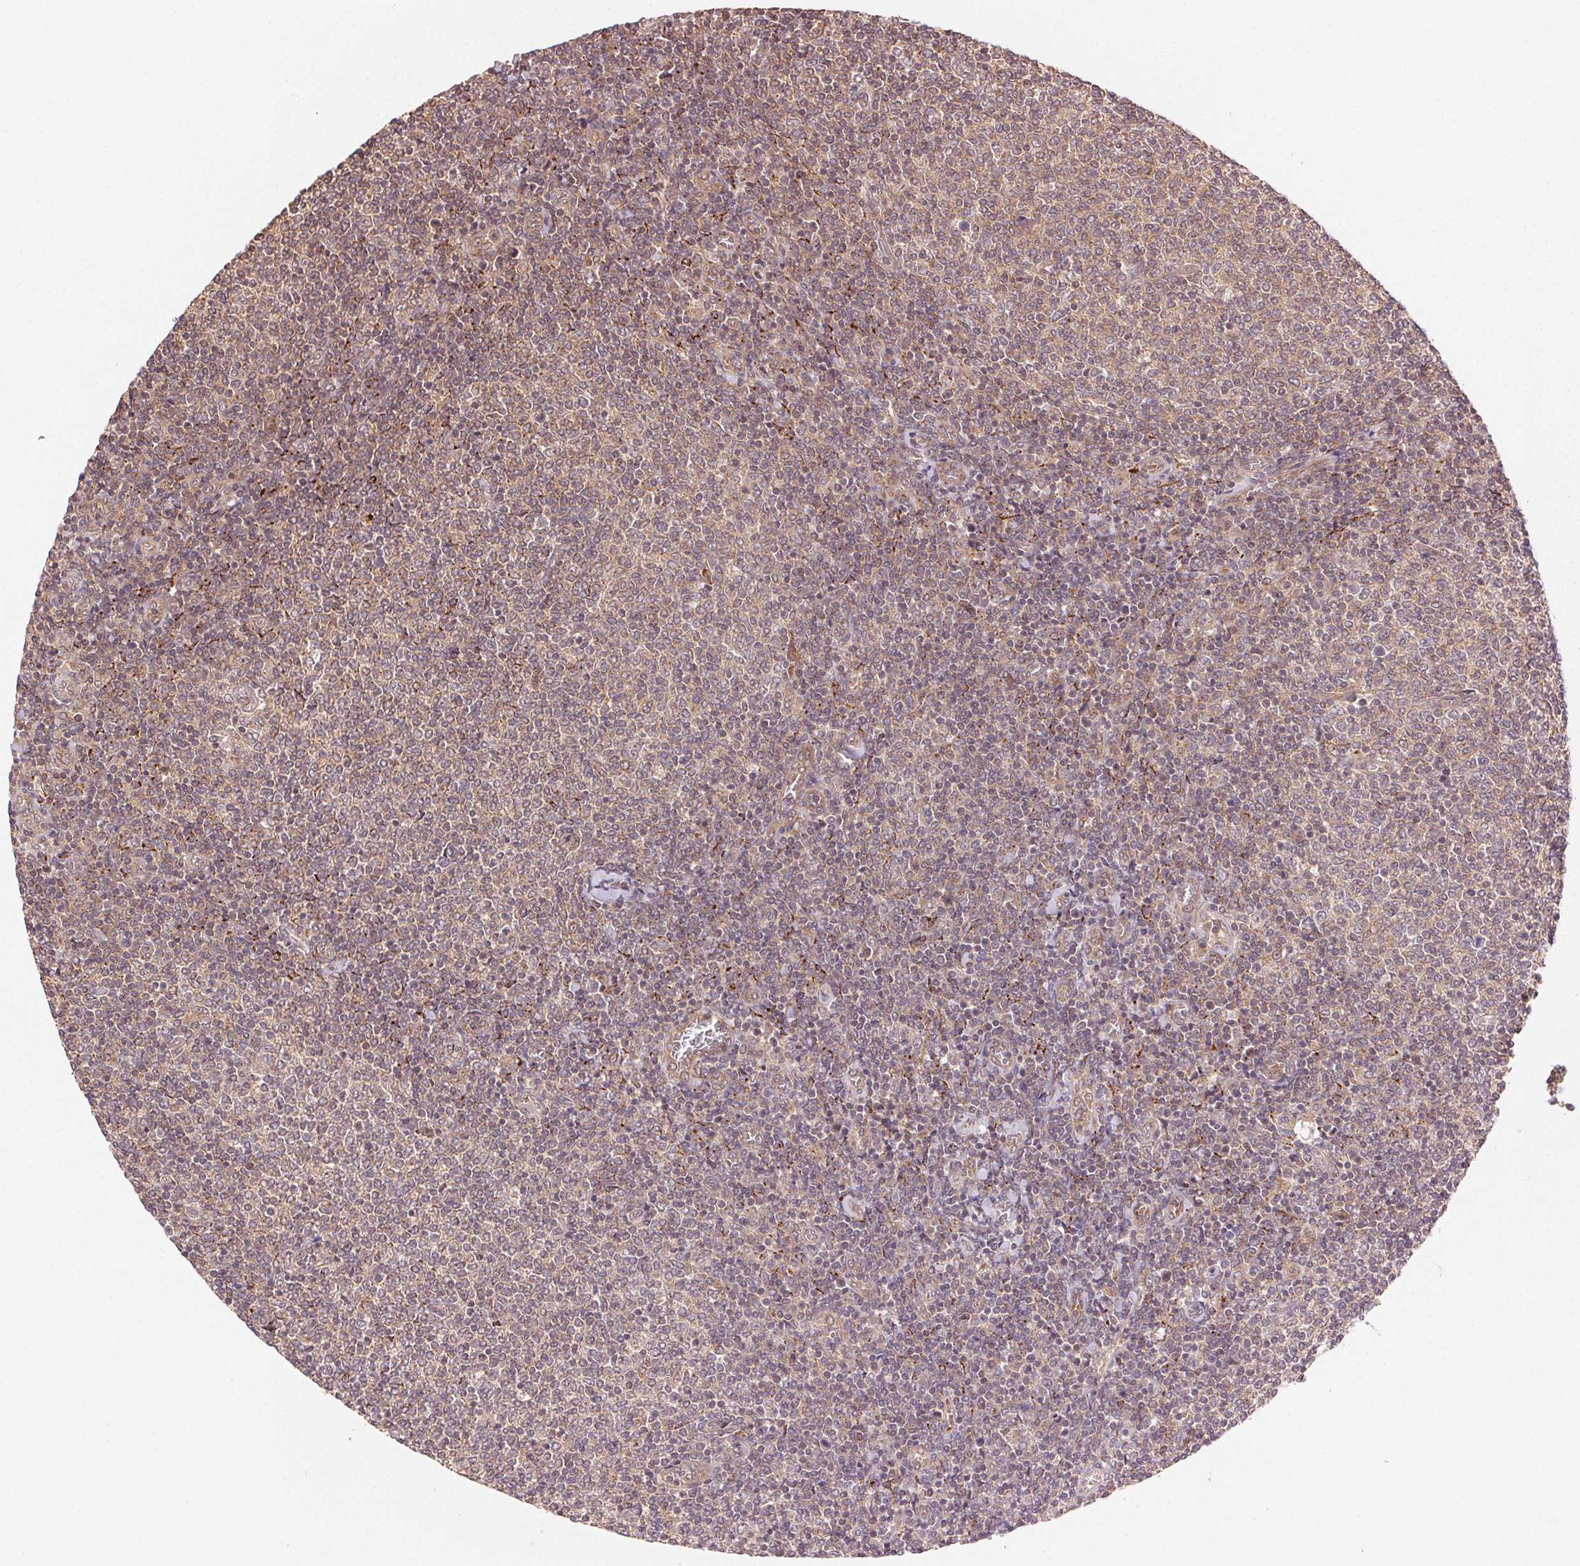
{"staining": {"intensity": "weak", "quantity": "25%-75%", "location": "cytoplasmic/membranous"}, "tissue": "lymphoma", "cell_type": "Tumor cells", "image_type": "cancer", "snomed": [{"axis": "morphology", "description": "Malignant lymphoma, non-Hodgkin's type, Low grade"}, {"axis": "topography", "description": "Lymph node"}], "caption": "About 25%-75% of tumor cells in lymphoma reveal weak cytoplasmic/membranous protein expression as visualized by brown immunohistochemical staining.", "gene": "KLHL15", "patient": {"sex": "male", "age": 52}}